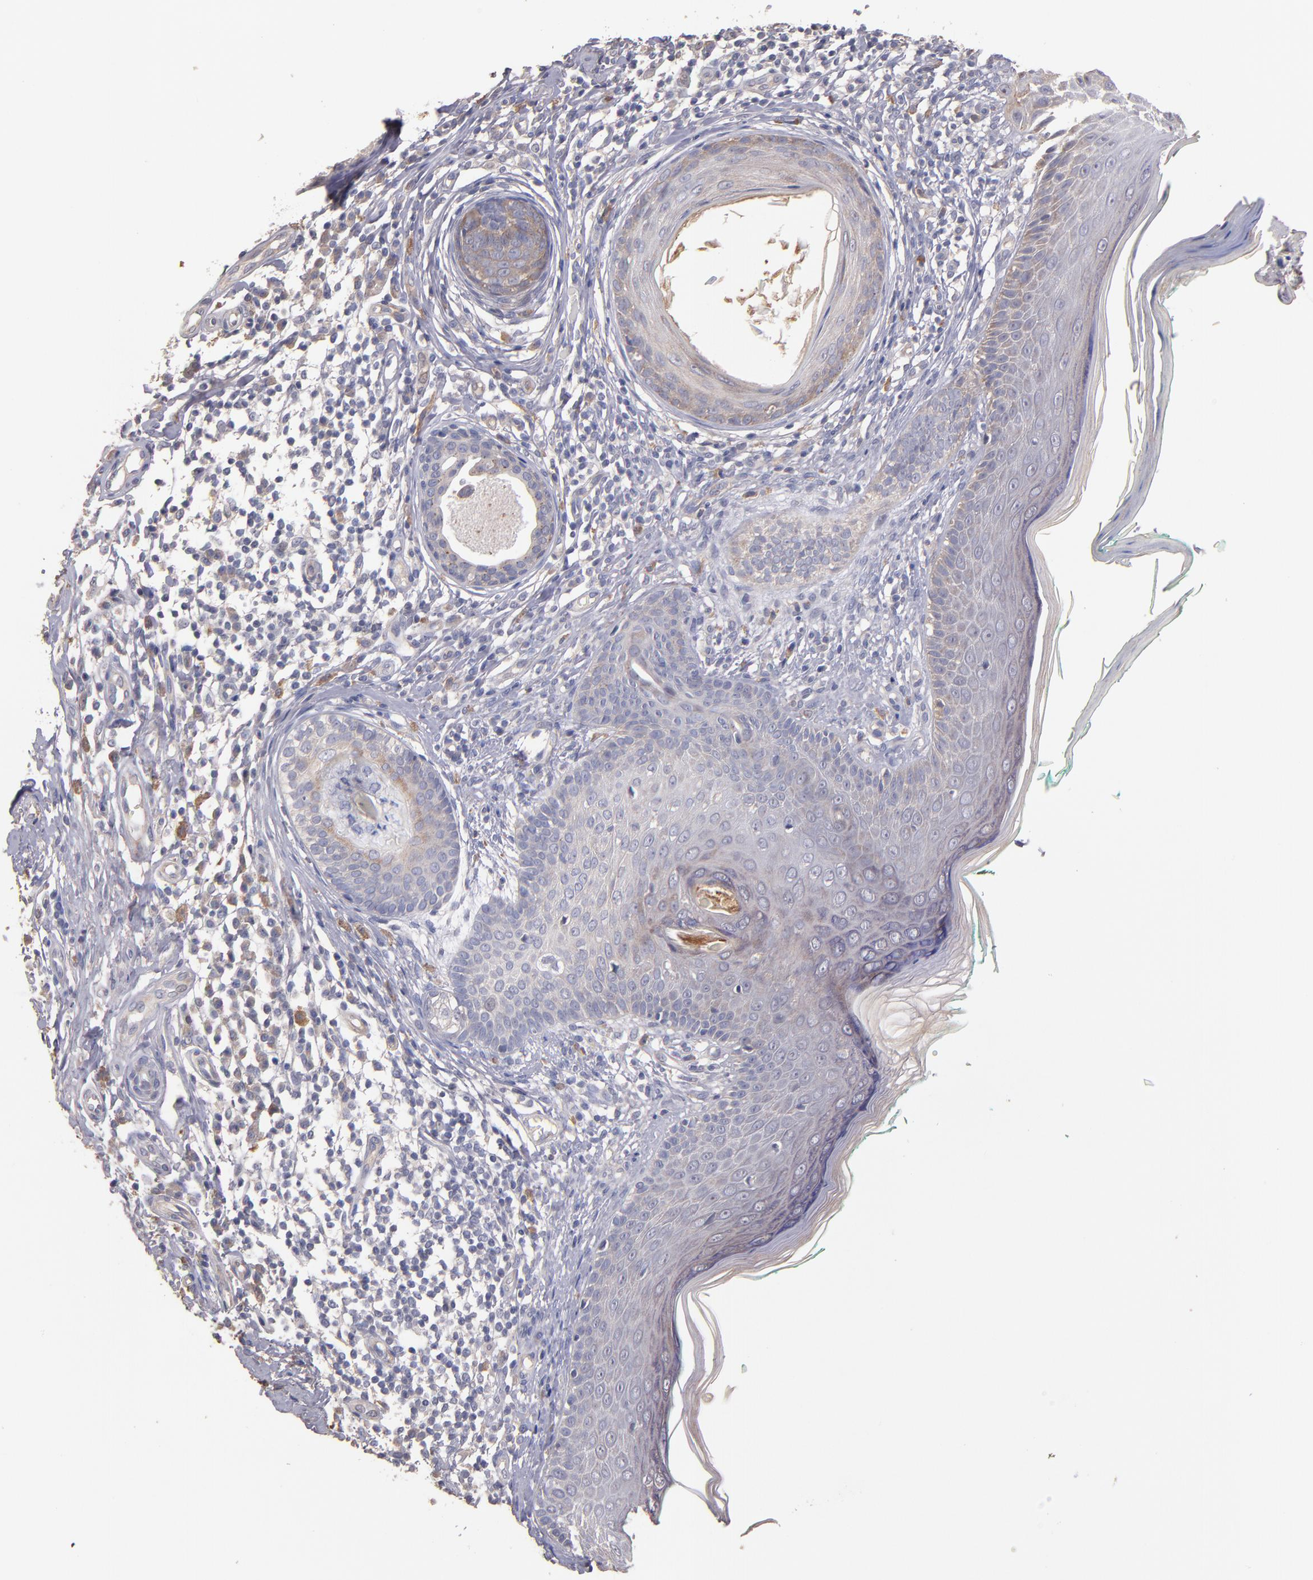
{"staining": {"intensity": "weak", "quantity": "<25%", "location": "cytoplasmic/membranous"}, "tissue": "skin cancer", "cell_type": "Tumor cells", "image_type": "cancer", "snomed": [{"axis": "morphology", "description": "Normal tissue, NOS"}, {"axis": "morphology", "description": "Basal cell carcinoma"}, {"axis": "topography", "description": "Skin"}], "caption": "The image displays no staining of tumor cells in basal cell carcinoma (skin).", "gene": "MAGEE1", "patient": {"sex": "male", "age": 76}}